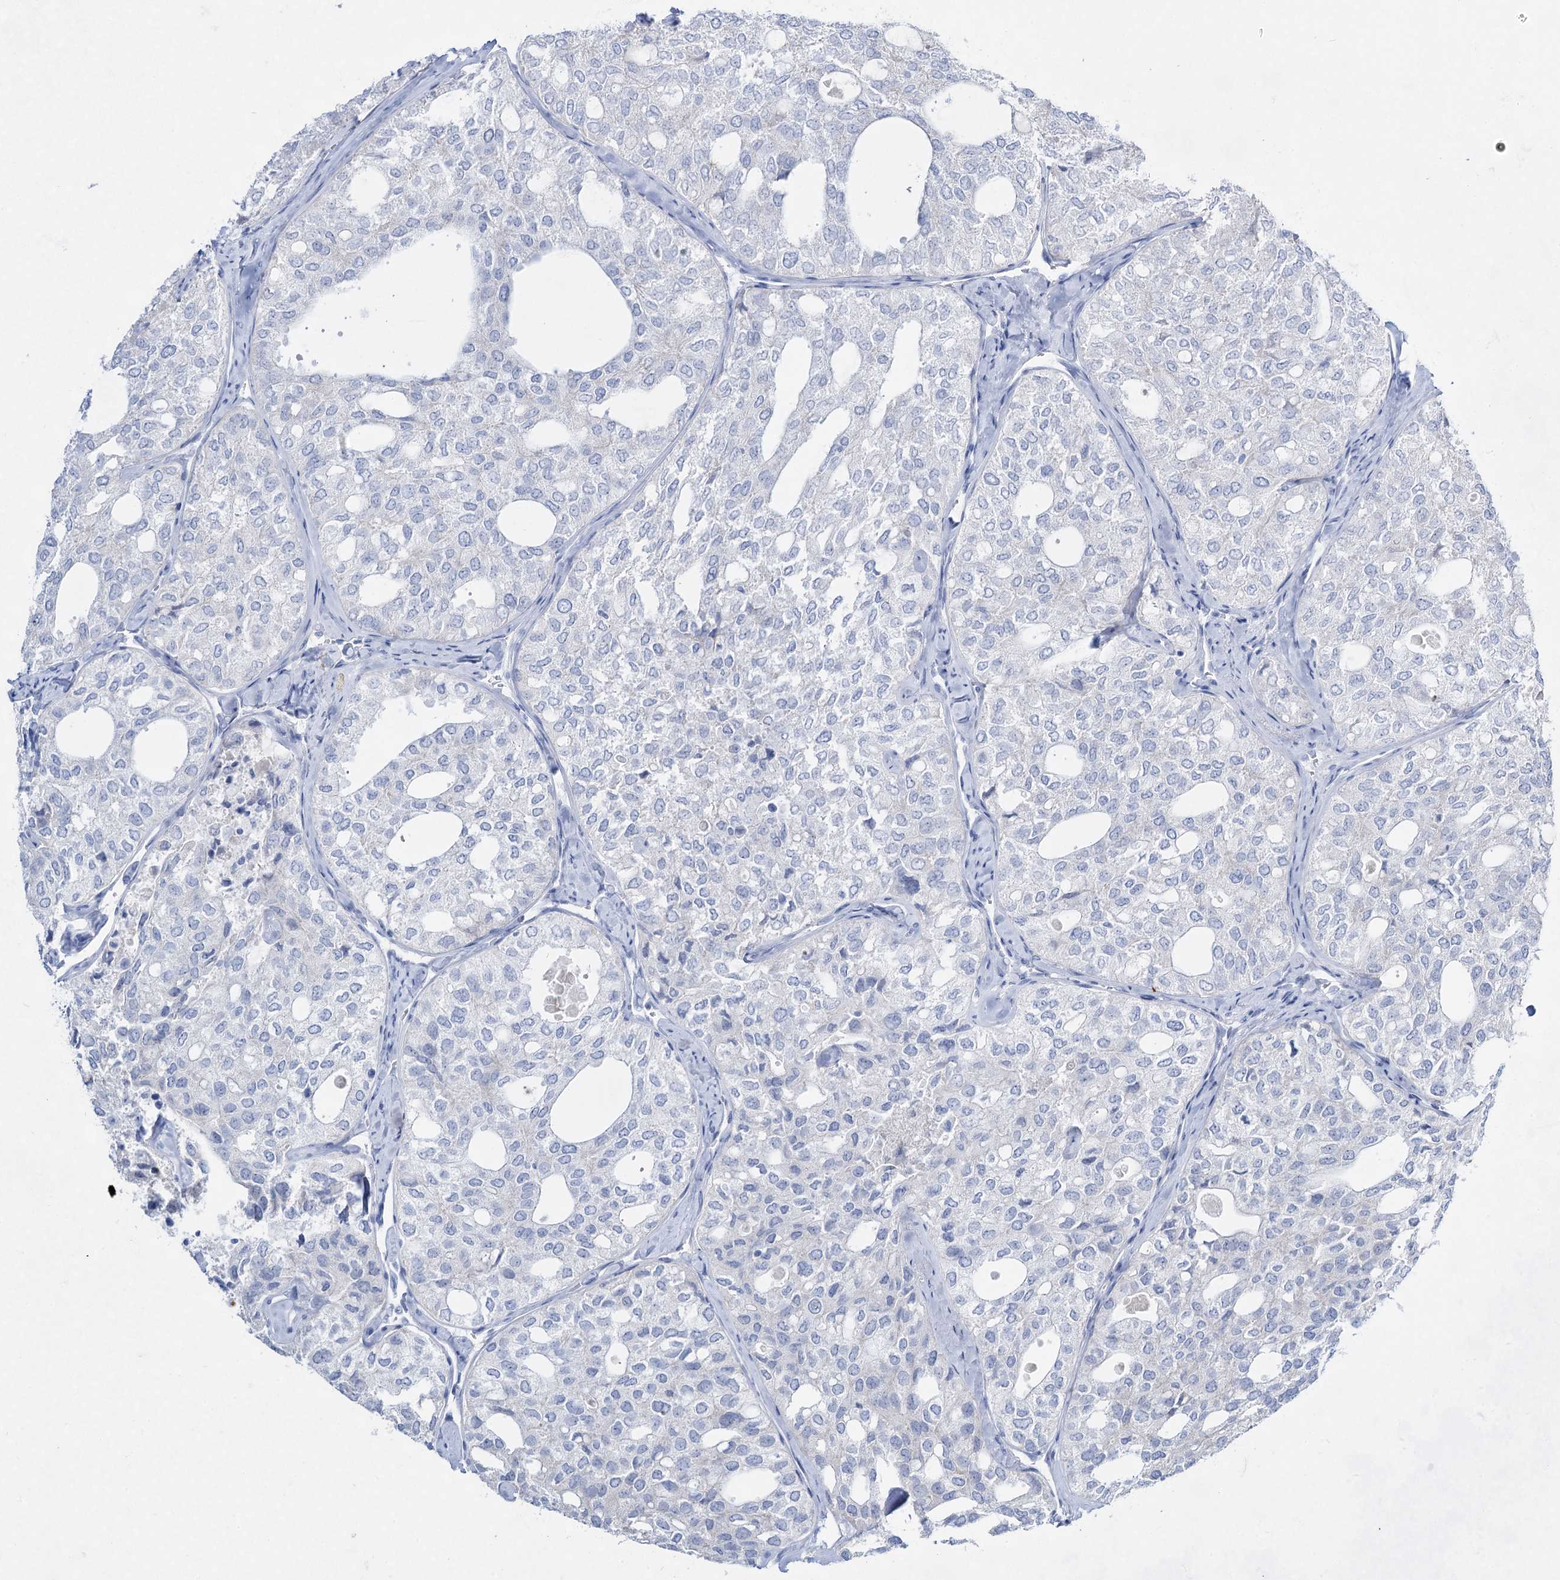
{"staining": {"intensity": "negative", "quantity": "none", "location": "none"}, "tissue": "thyroid cancer", "cell_type": "Tumor cells", "image_type": "cancer", "snomed": [{"axis": "morphology", "description": "Follicular adenoma carcinoma, NOS"}, {"axis": "topography", "description": "Thyroid gland"}], "caption": "IHC of human thyroid cancer (follicular adenoma carcinoma) demonstrates no staining in tumor cells. (DAB (3,3'-diaminobenzidine) immunohistochemistry visualized using brightfield microscopy, high magnification).", "gene": "ACRV1", "patient": {"sex": "male", "age": 75}}